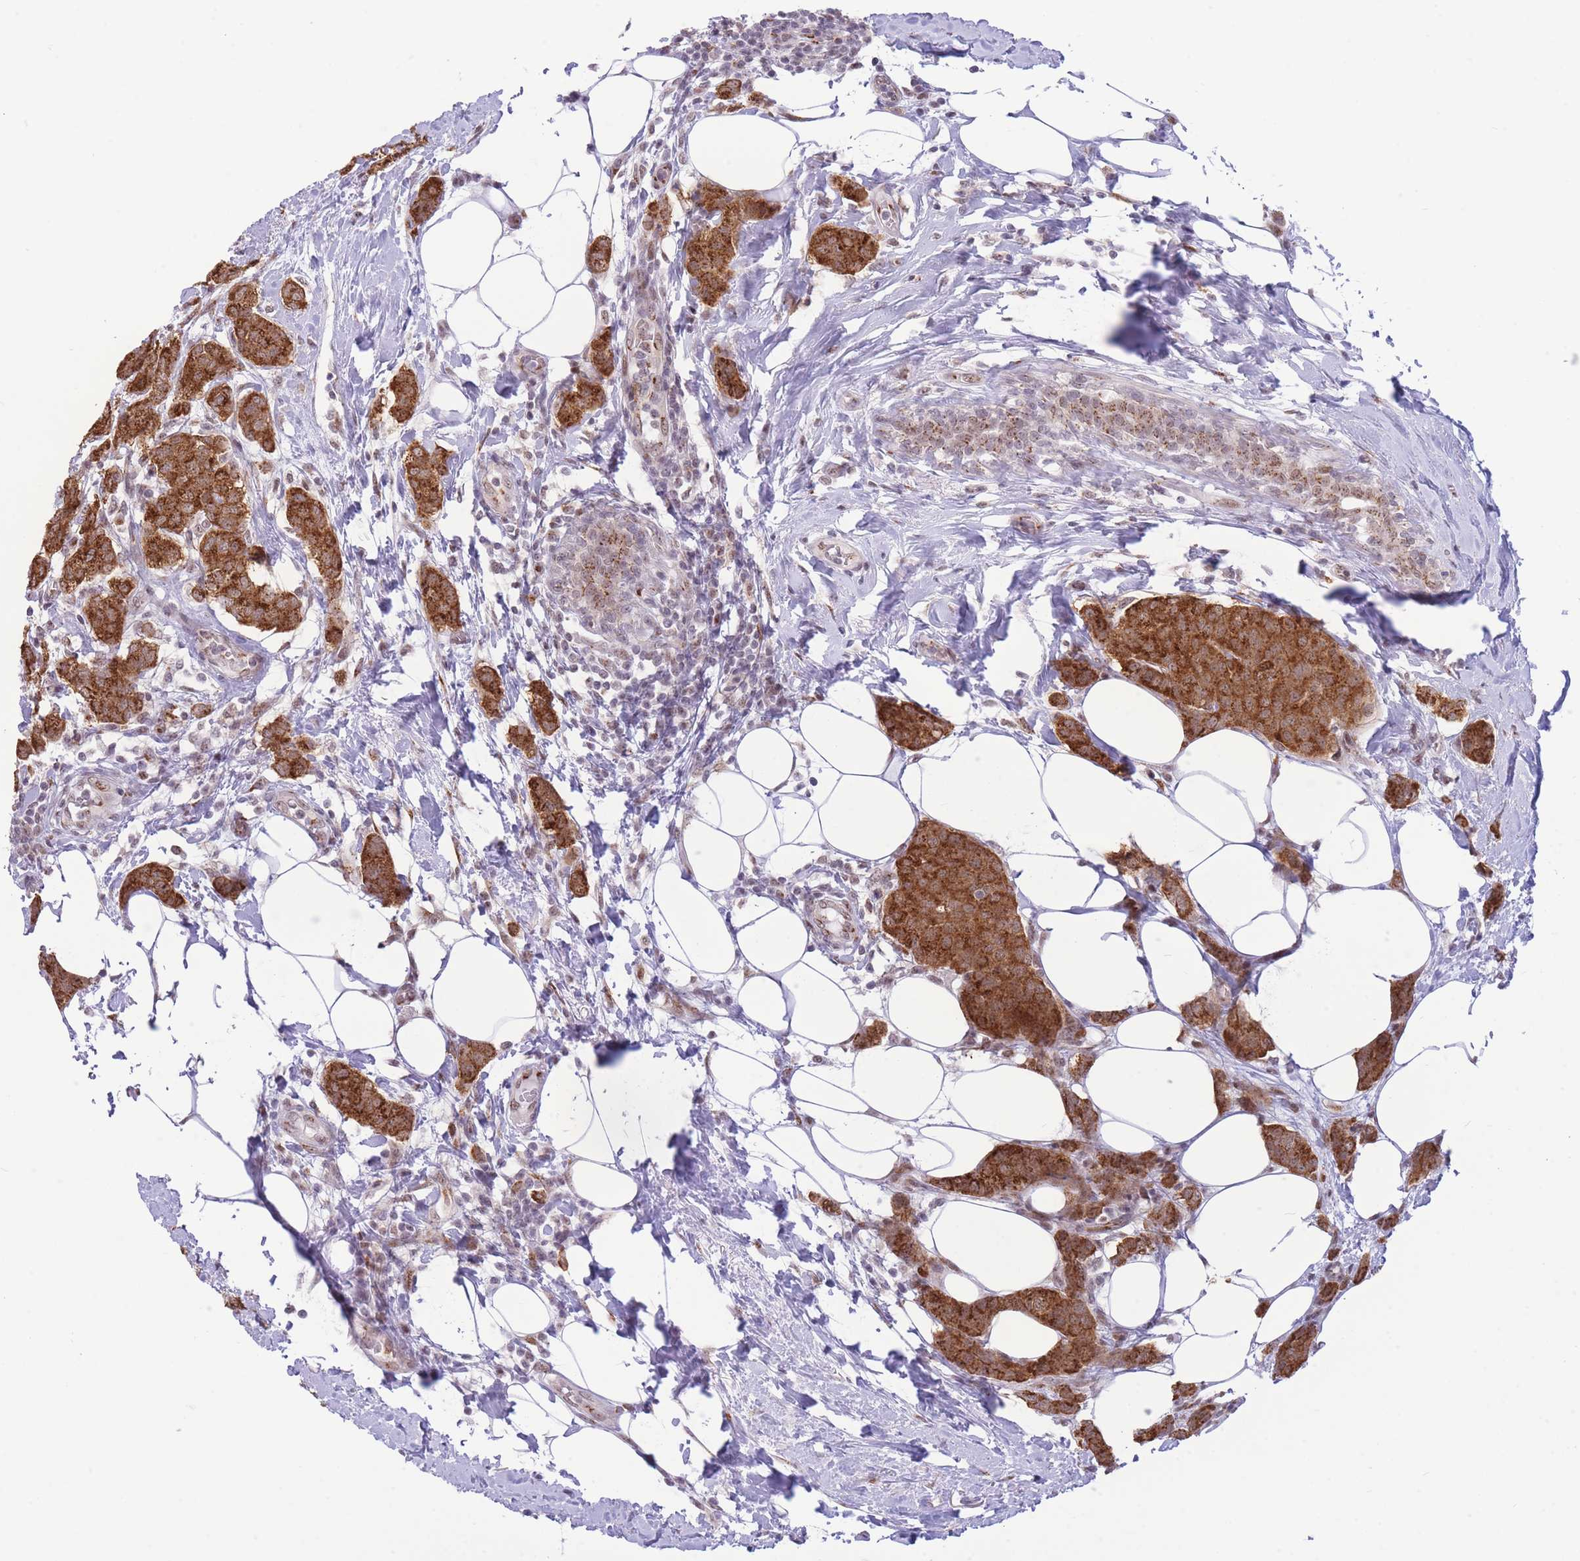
{"staining": {"intensity": "strong", "quantity": ">75%", "location": "cytoplasmic/membranous,nuclear"}, "tissue": "breast cancer", "cell_type": "Tumor cells", "image_type": "cancer", "snomed": [{"axis": "morphology", "description": "Duct carcinoma"}, {"axis": "topography", "description": "Breast"}], "caption": "Breast infiltrating ductal carcinoma stained with a protein marker displays strong staining in tumor cells.", "gene": "INO80C", "patient": {"sex": "female", "age": 72}}